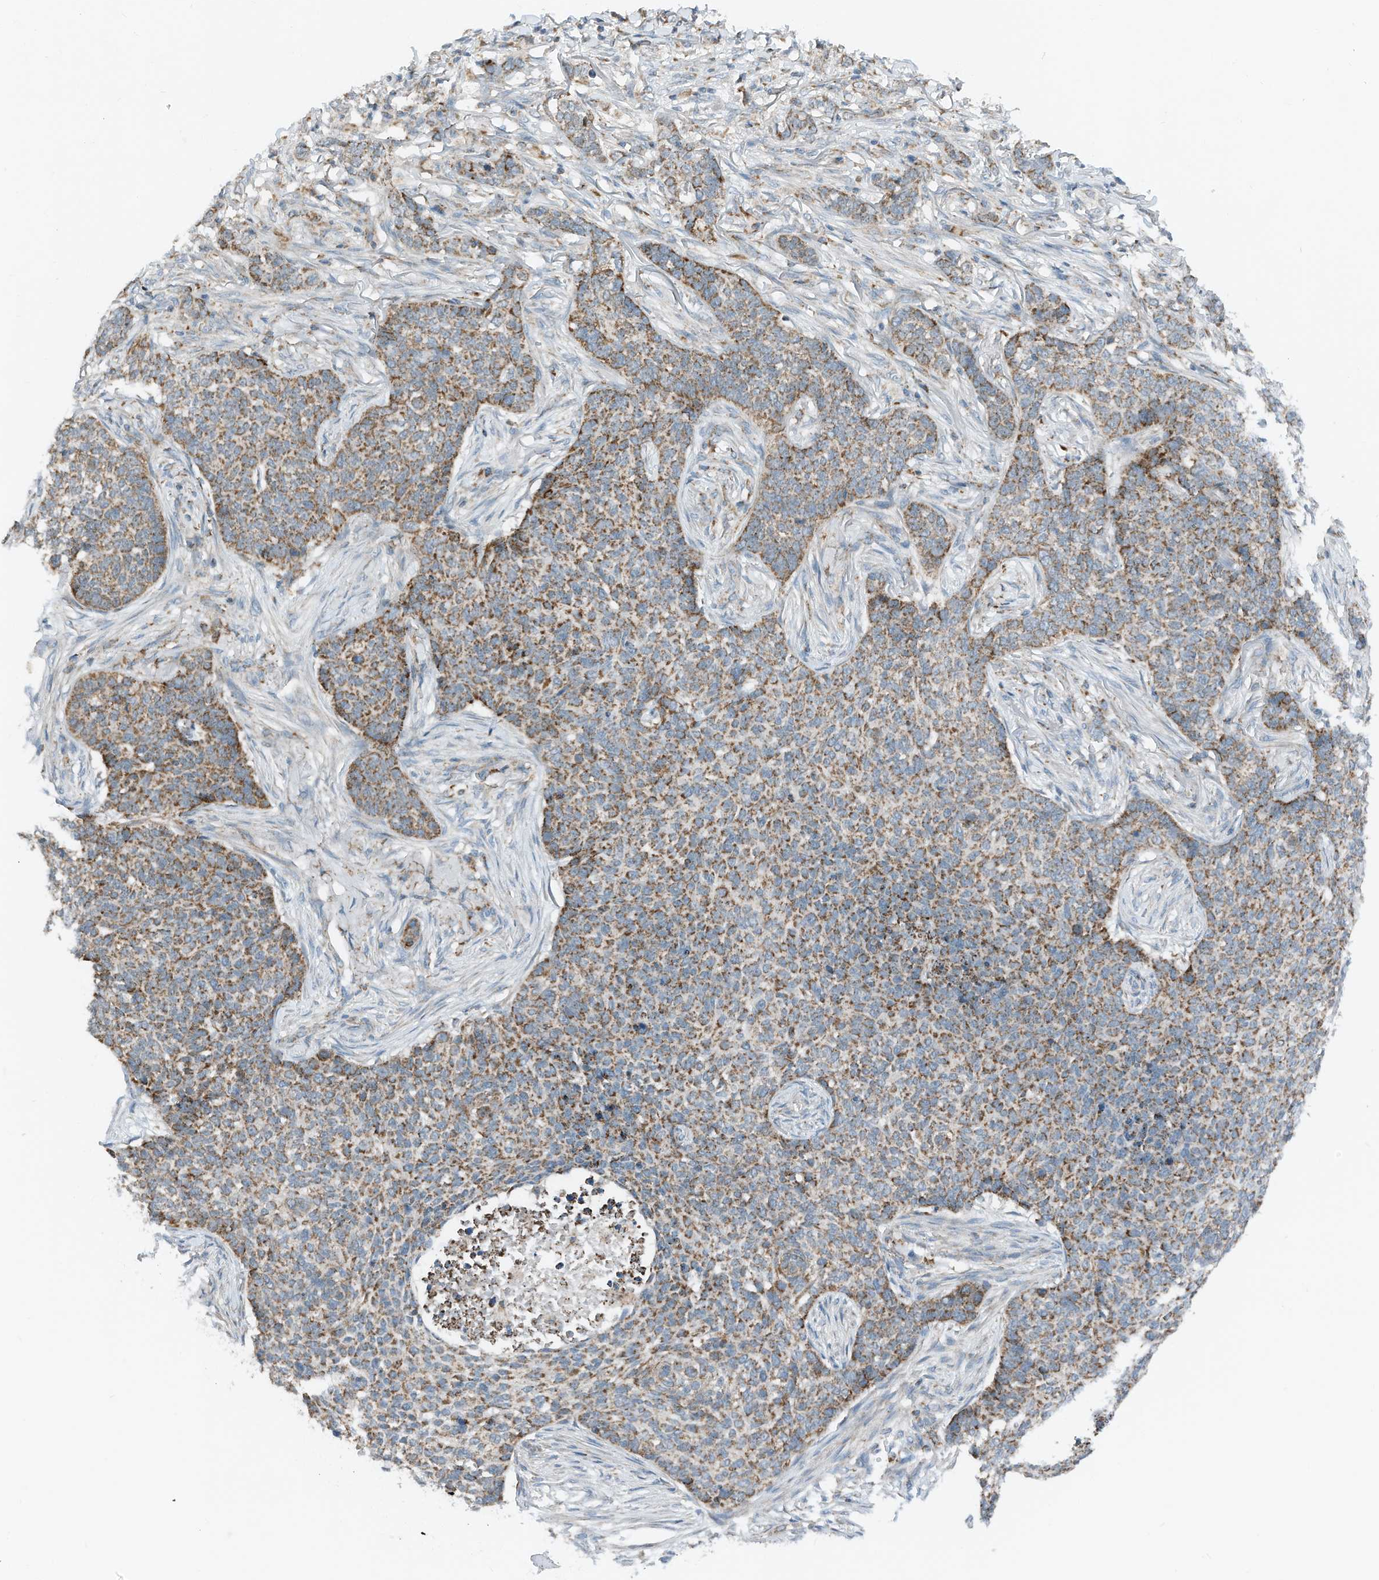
{"staining": {"intensity": "moderate", "quantity": ">75%", "location": "cytoplasmic/membranous"}, "tissue": "skin cancer", "cell_type": "Tumor cells", "image_type": "cancer", "snomed": [{"axis": "morphology", "description": "Basal cell carcinoma"}, {"axis": "topography", "description": "Skin"}], "caption": "Human skin cancer (basal cell carcinoma) stained for a protein (brown) shows moderate cytoplasmic/membranous positive expression in approximately >75% of tumor cells.", "gene": "RMND1", "patient": {"sex": "male", "age": 85}}